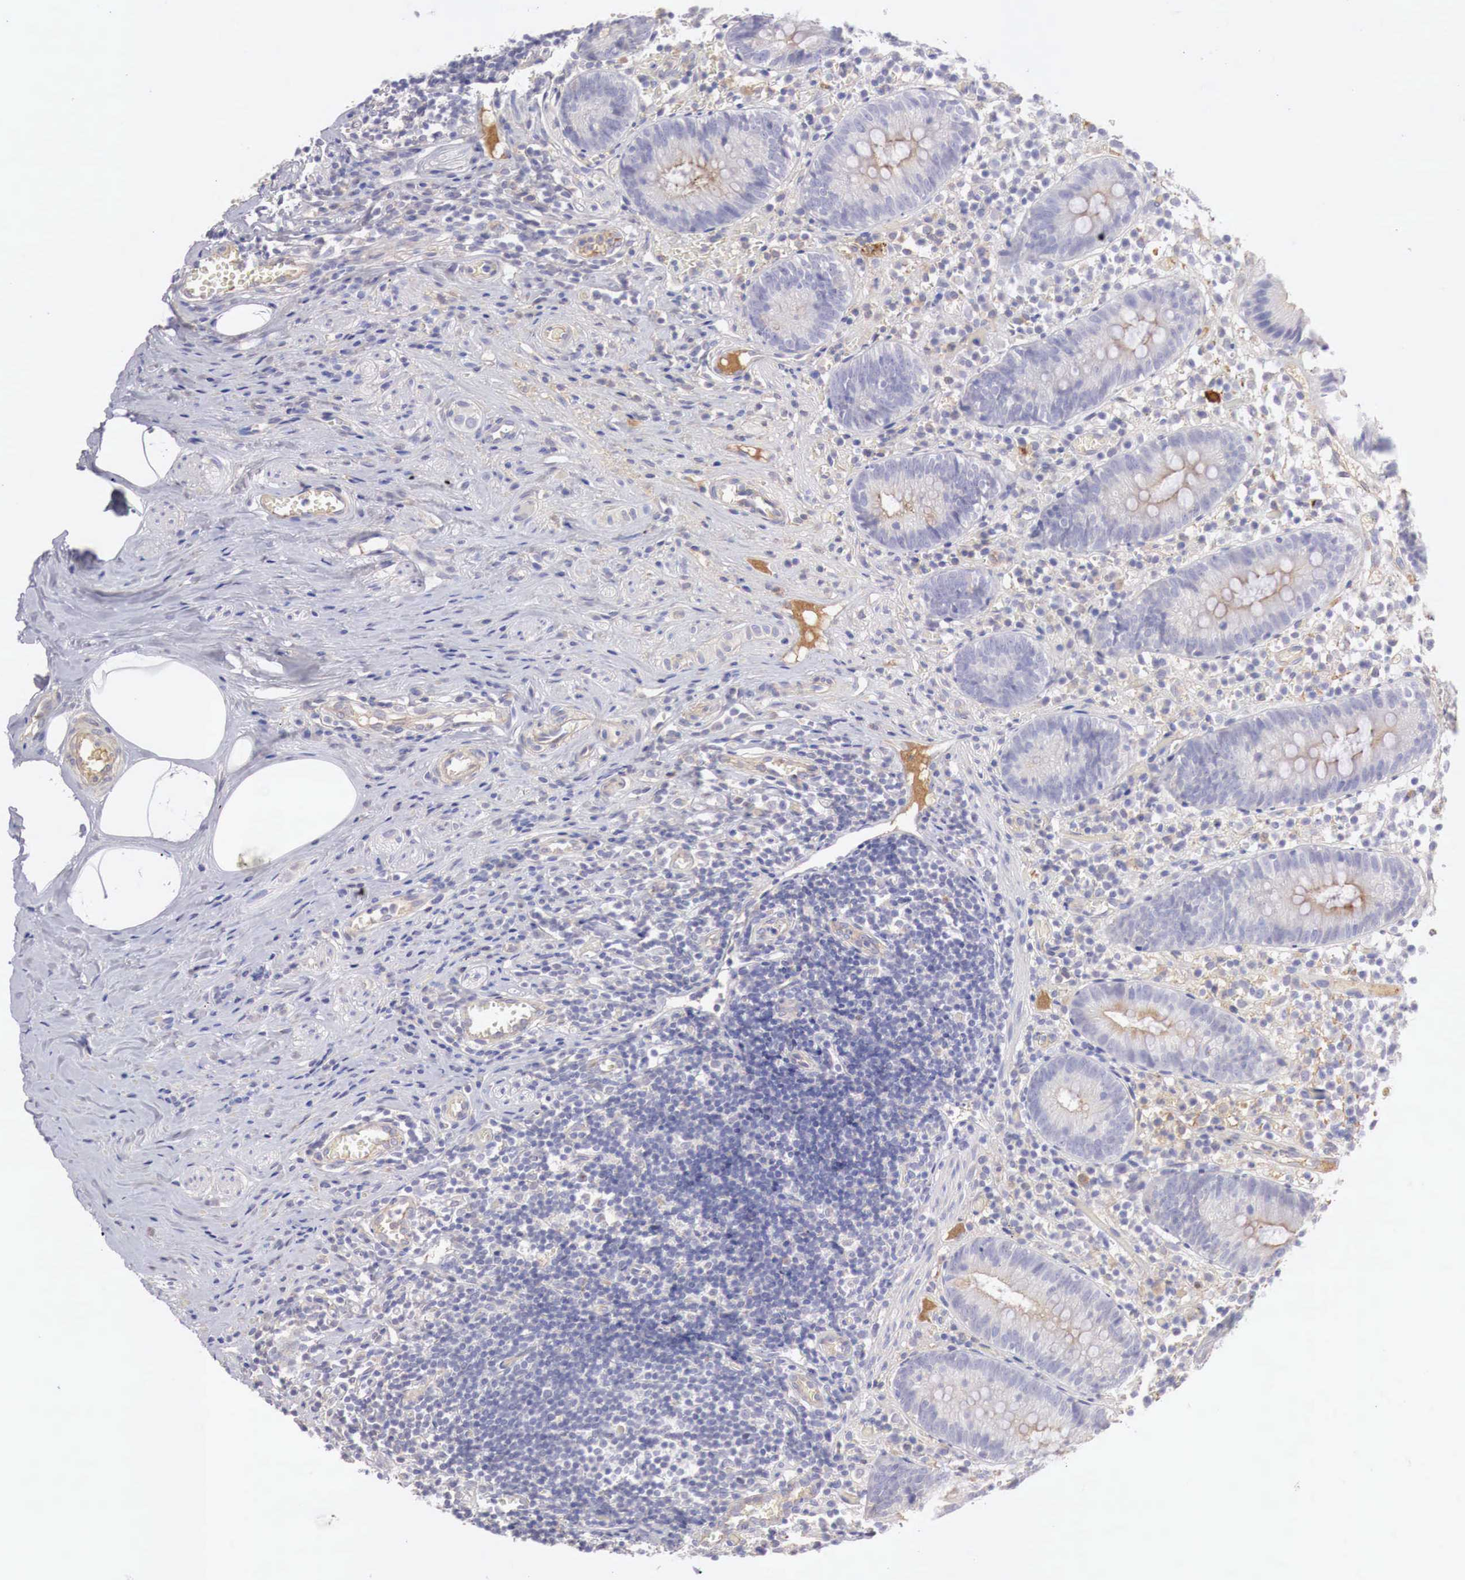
{"staining": {"intensity": "negative", "quantity": "none", "location": "none"}, "tissue": "appendix", "cell_type": "Glandular cells", "image_type": "normal", "snomed": [{"axis": "morphology", "description": "Normal tissue, NOS"}, {"axis": "topography", "description": "Appendix"}], "caption": "This is an IHC micrograph of unremarkable appendix. There is no positivity in glandular cells.", "gene": "KLHDC7B", "patient": {"sex": "male", "age": 25}}